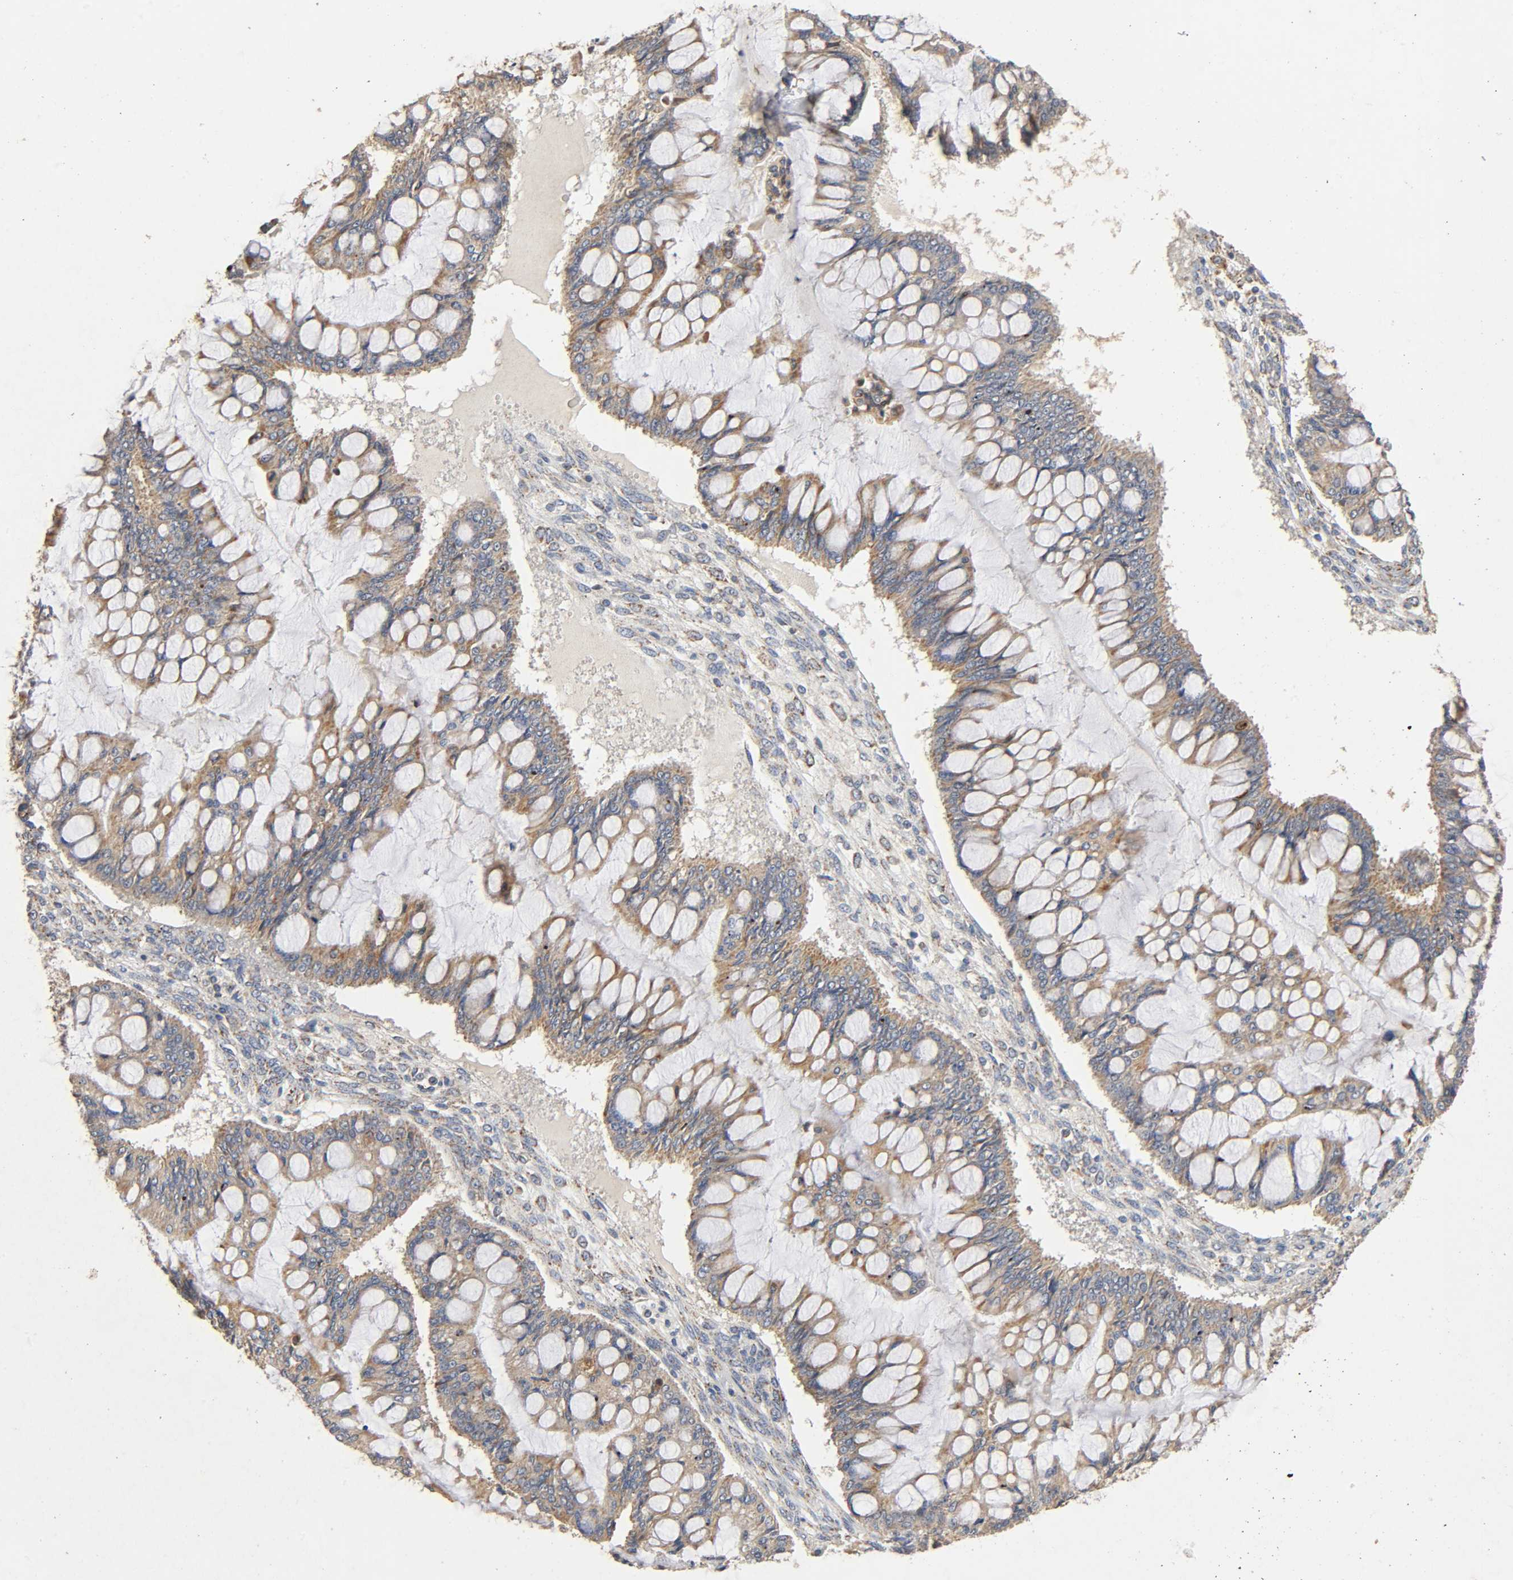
{"staining": {"intensity": "weak", "quantity": "25%-75%", "location": "cytoplasmic/membranous"}, "tissue": "ovarian cancer", "cell_type": "Tumor cells", "image_type": "cancer", "snomed": [{"axis": "morphology", "description": "Cystadenocarcinoma, mucinous, NOS"}, {"axis": "topography", "description": "Ovary"}], "caption": "Human ovarian cancer stained with a protein marker shows weak staining in tumor cells.", "gene": "NDUFS3", "patient": {"sex": "female", "age": 73}}